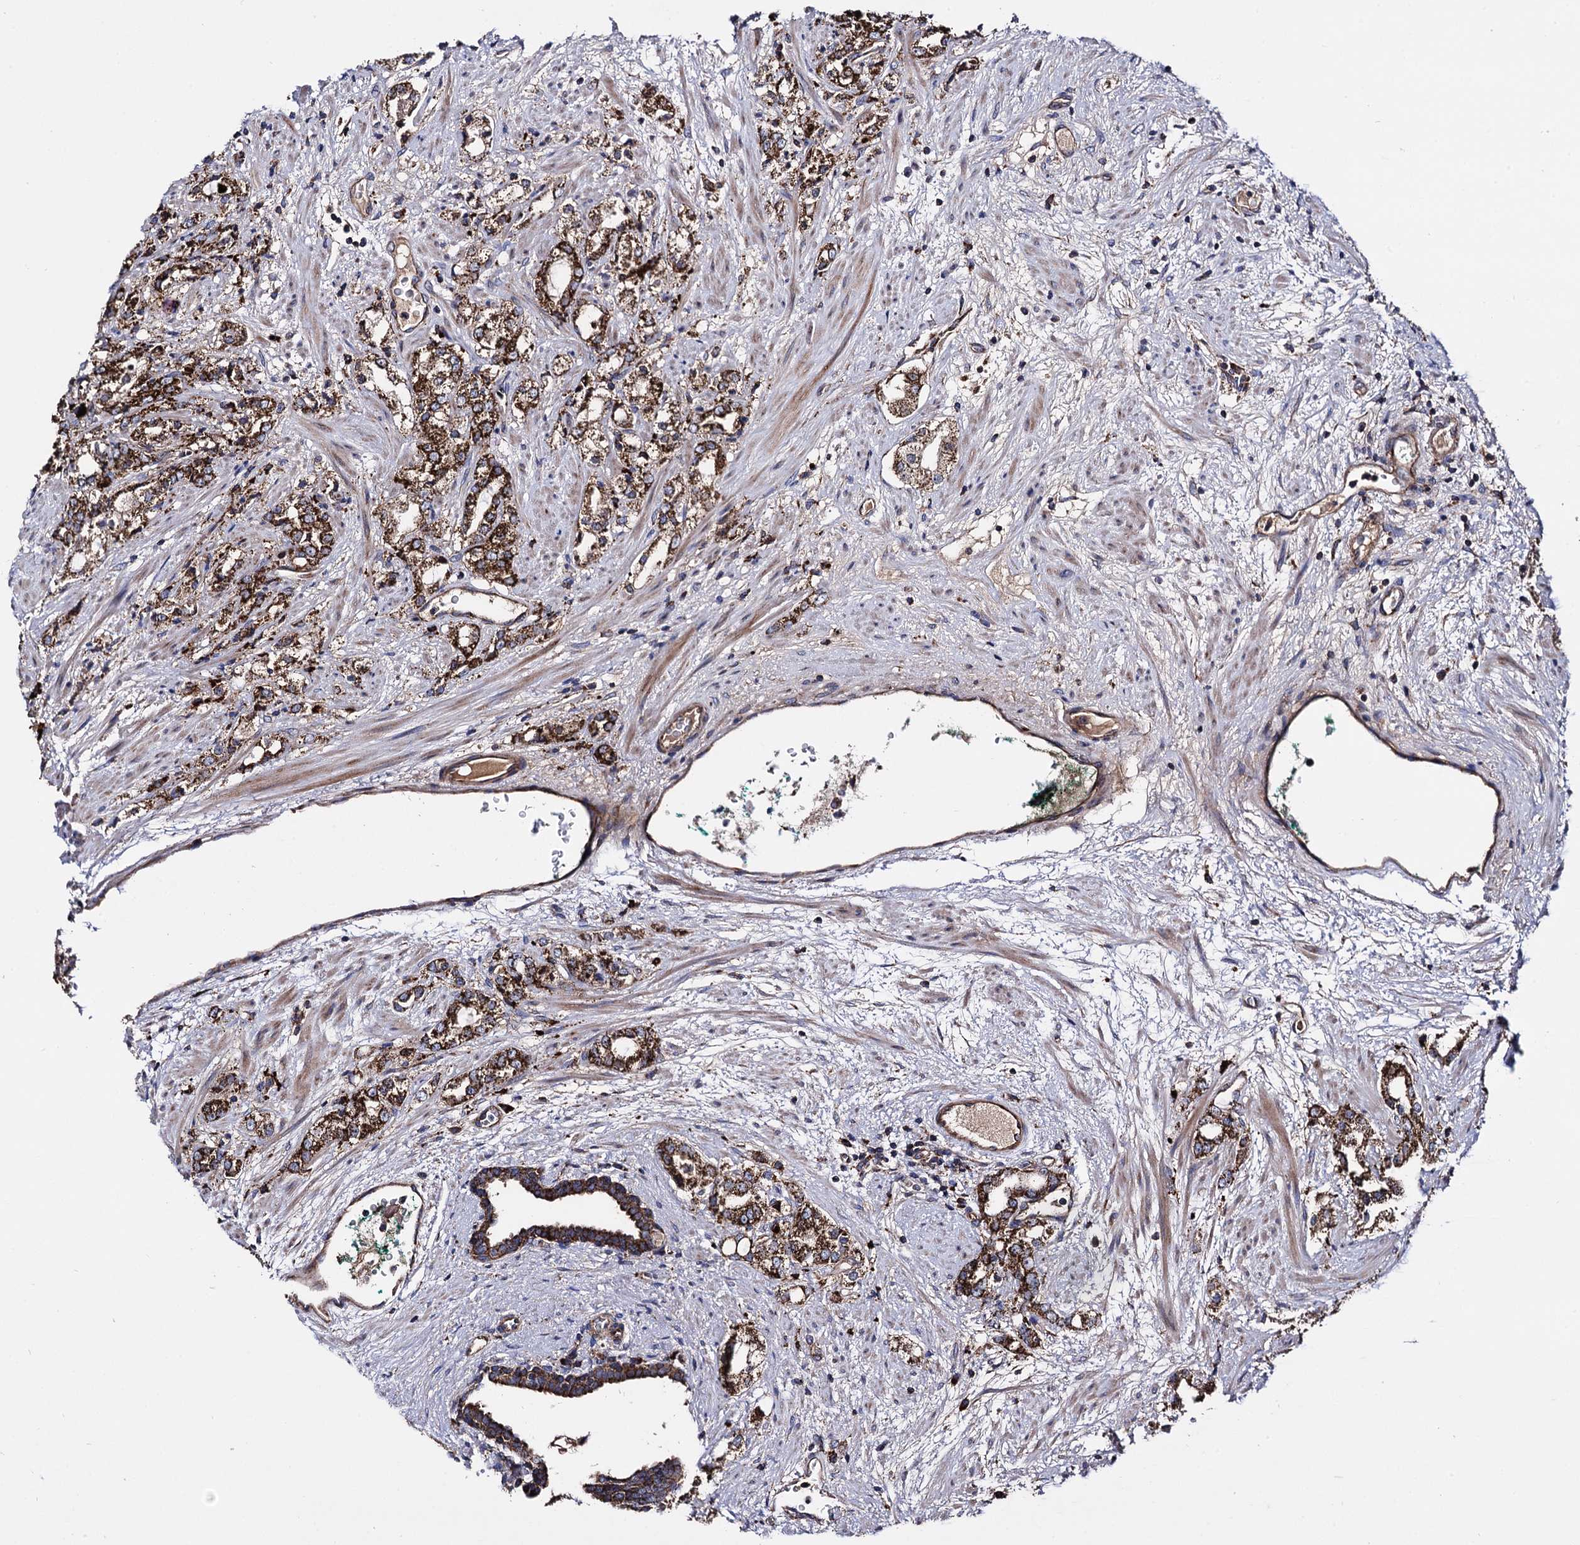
{"staining": {"intensity": "strong", "quantity": ">75%", "location": "cytoplasmic/membranous"}, "tissue": "prostate cancer", "cell_type": "Tumor cells", "image_type": "cancer", "snomed": [{"axis": "morphology", "description": "Adenocarcinoma, High grade"}, {"axis": "topography", "description": "Prostate"}], "caption": "A high-resolution image shows IHC staining of prostate adenocarcinoma (high-grade), which demonstrates strong cytoplasmic/membranous staining in about >75% of tumor cells. (Brightfield microscopy of DAB IHC at high magnification).", "gene": "IQCH", "patient": {"sex": "male", "age": 64}}